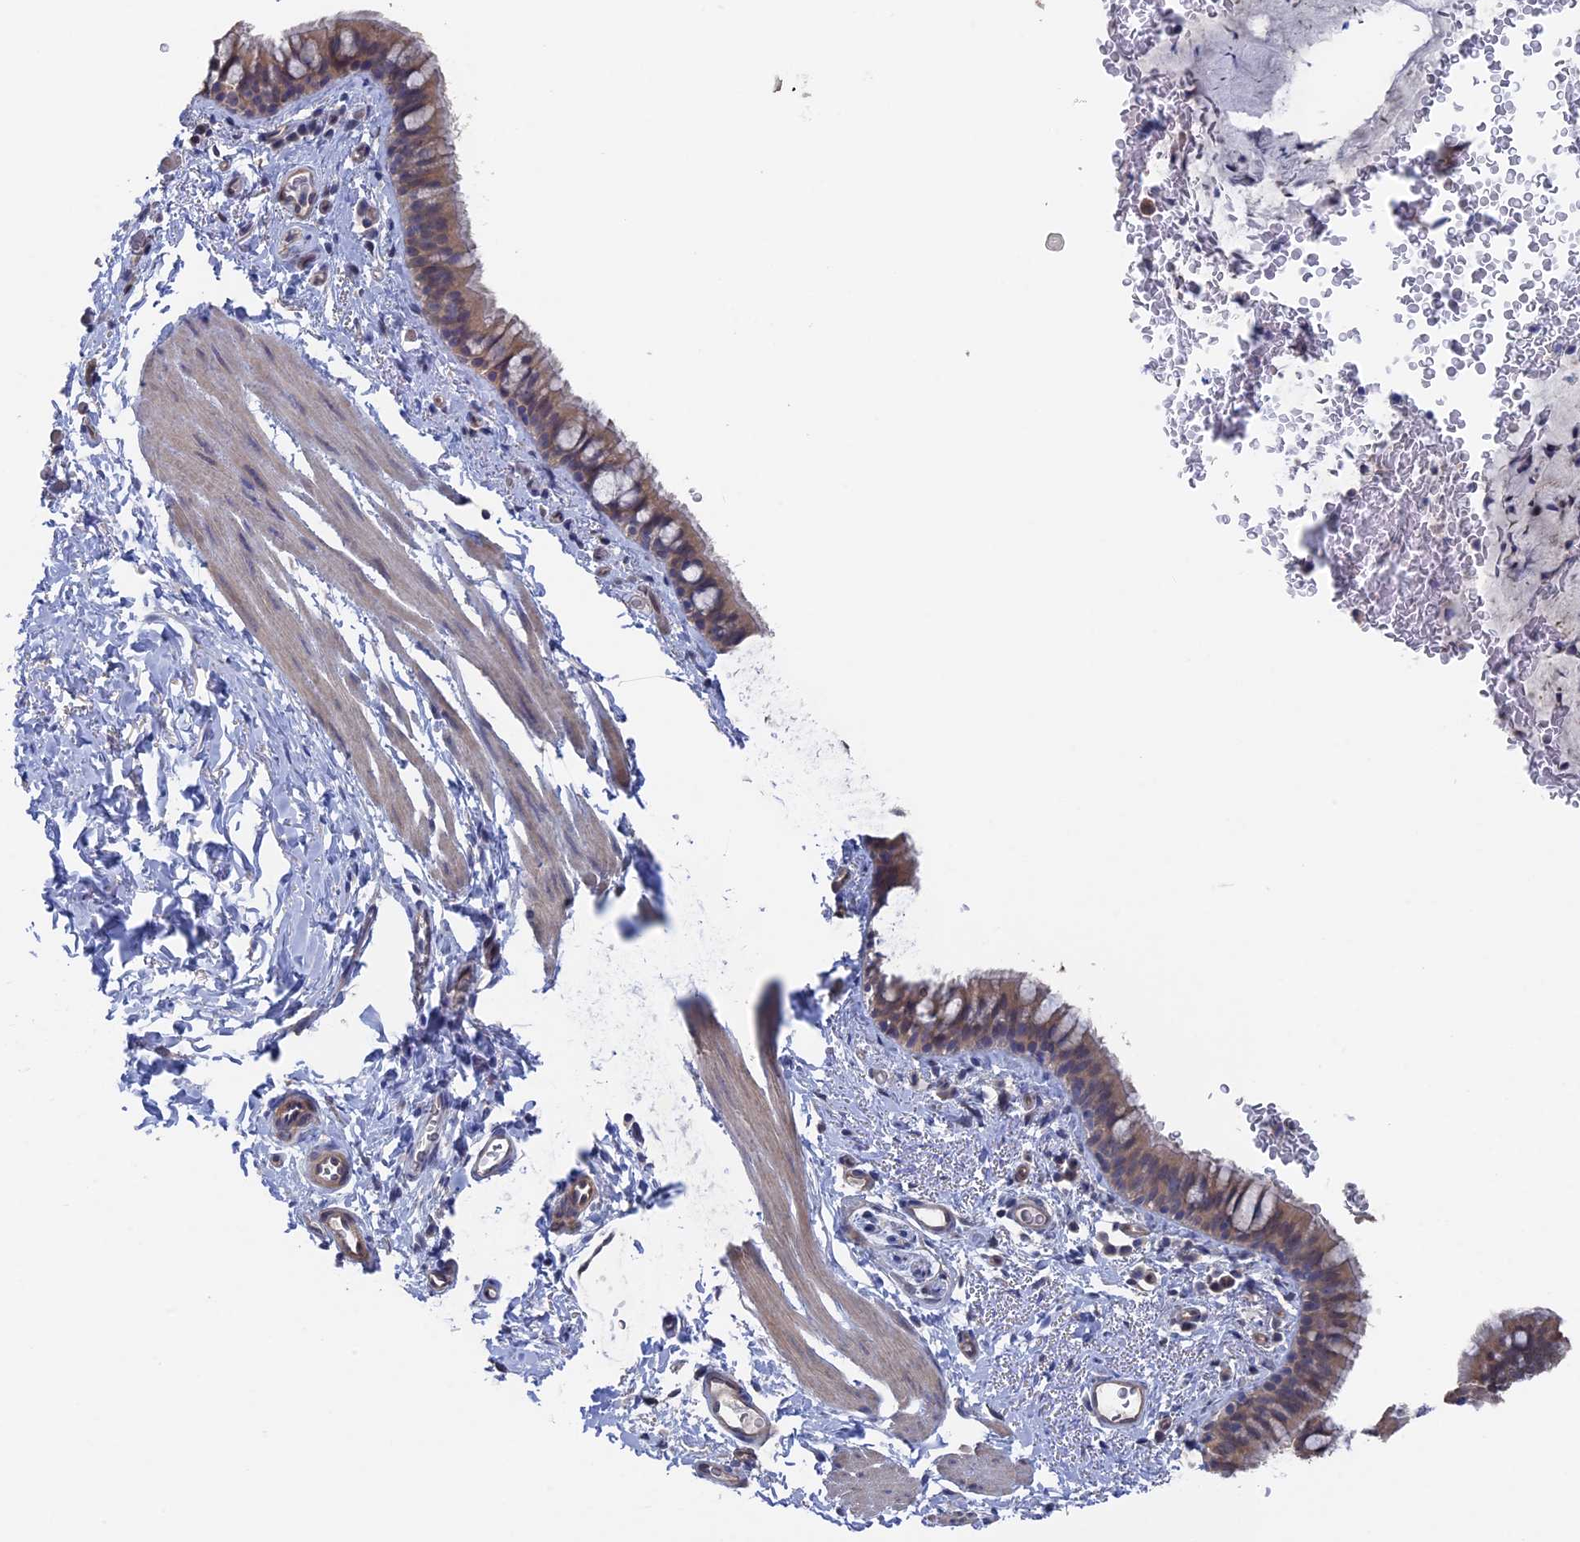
{"staining": {"intensity": "weak", "quantity": ">75%", "location": "cytoplasmic/membranous"}, "tissue": "bronchus", "cell_type": "Respiratory epithelial cells", "image_type": "normal", "snomed": [{"axis": "morphology", "description": "Normal tissue, NOS"}, {"axis": "topography", "description": "Cartilage tissue"}, {"axis": "topography", "description": "Bronchus"}], "caption": "An image of bronchus stained for a protein shows weak cytoplasmic/membranous brown staining in respiratory epithelial cells. Using DAB (brown) and hematoxylin (blue) stains, captured at high magnification using brightfield microscopy.", "gene": "NUTF2", "patient": {"sex": "female", "age": 36}}